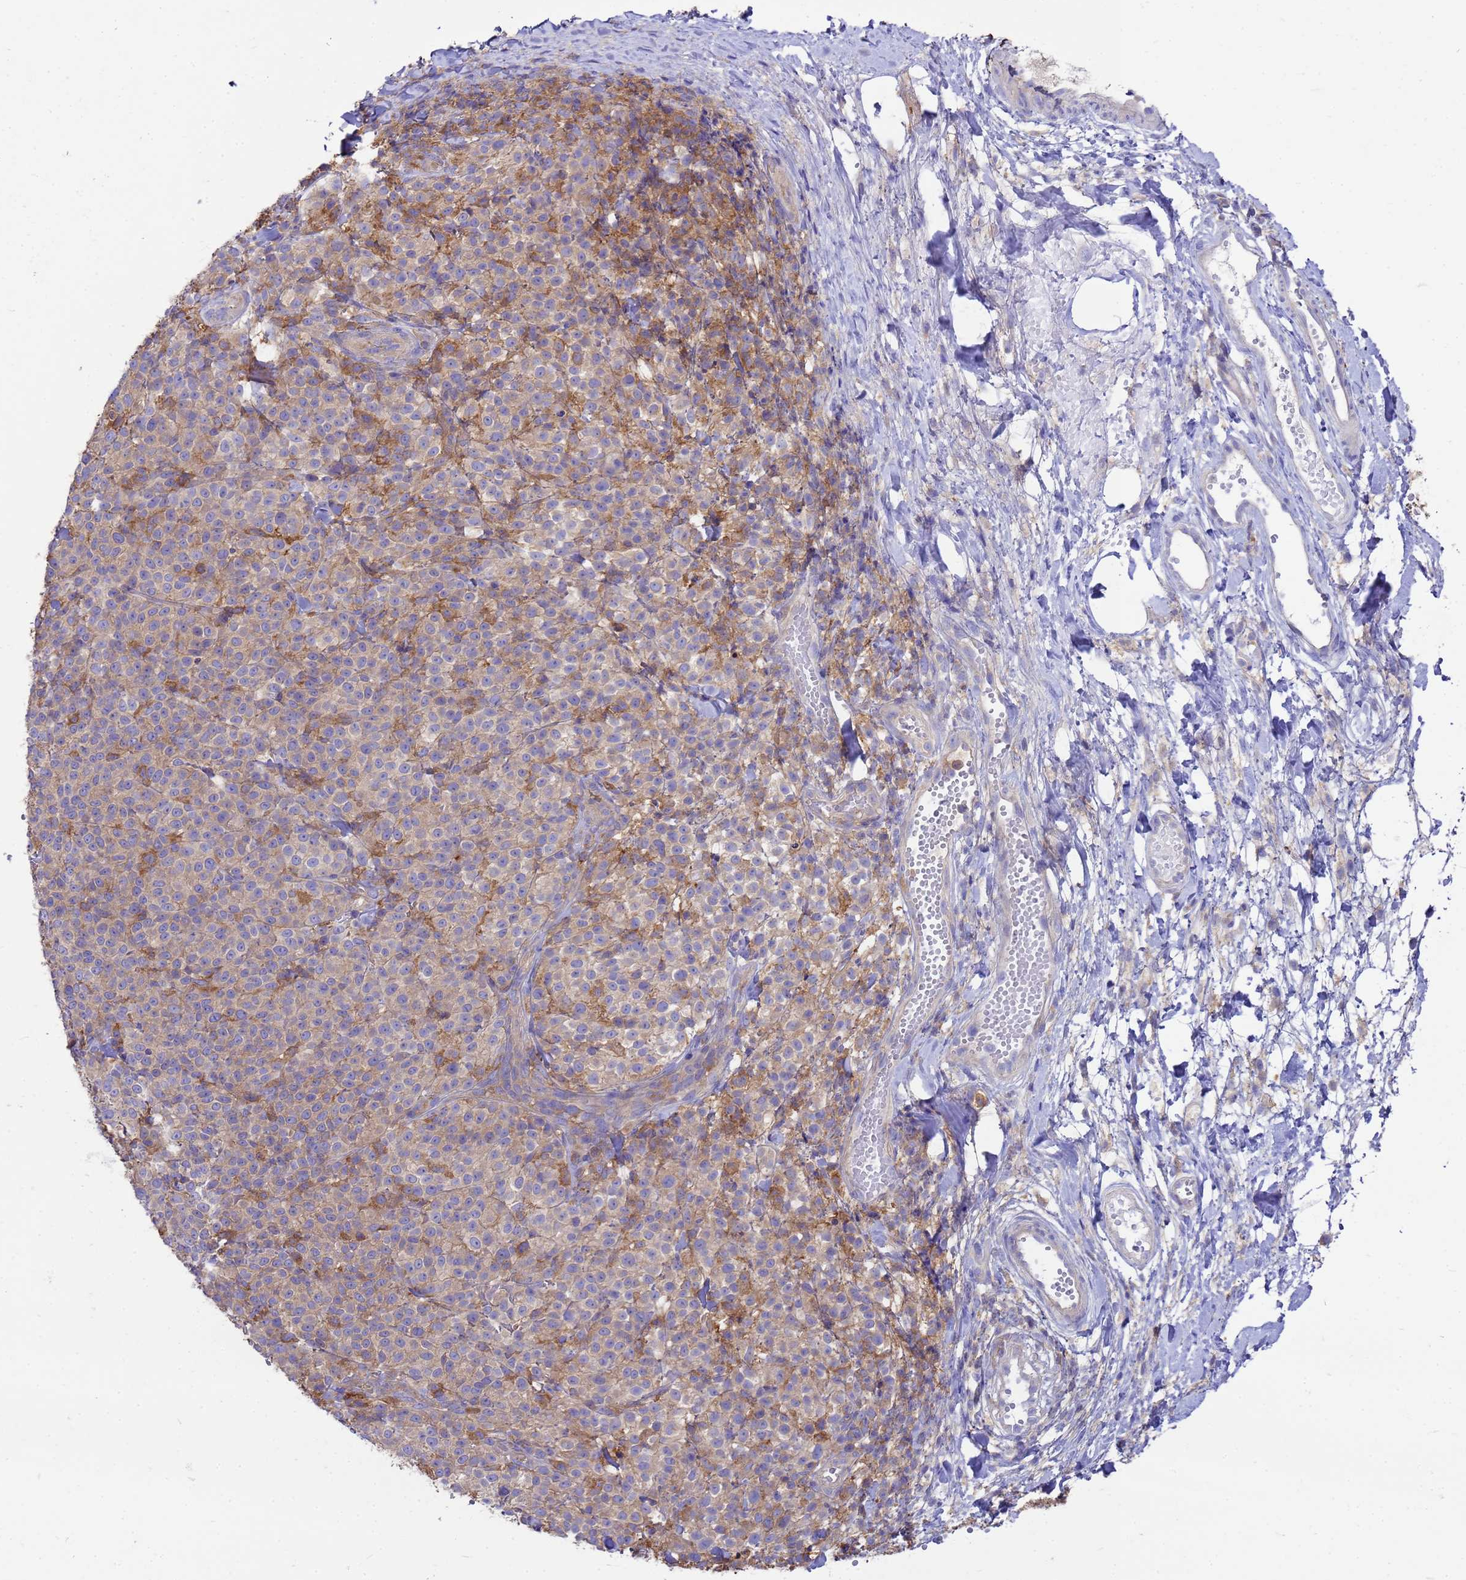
{"staining": {"intensity": "weak", "quantity": "25%-75%", "location": "cytoplasmic/membranous"}, "tissue": "melanoma", "cell_type": "Tumor cells", "image_type": "cancer", "snomed": [{"axis": "morphology", "description": "Normal tissue, NOS"}, {"axis": "morphology", "description": "Malignant melanoma, NOS"}, {"axis": "topography", "description": "Skin"}], "caption": "Immunohistochemical staining of human melanoma reveals weak cytoplasmic/membranous protein staining in about 25%-75% of tumor cells.", "gene": "ZNF235", "patient": {"sex": "female", "age": 34}}